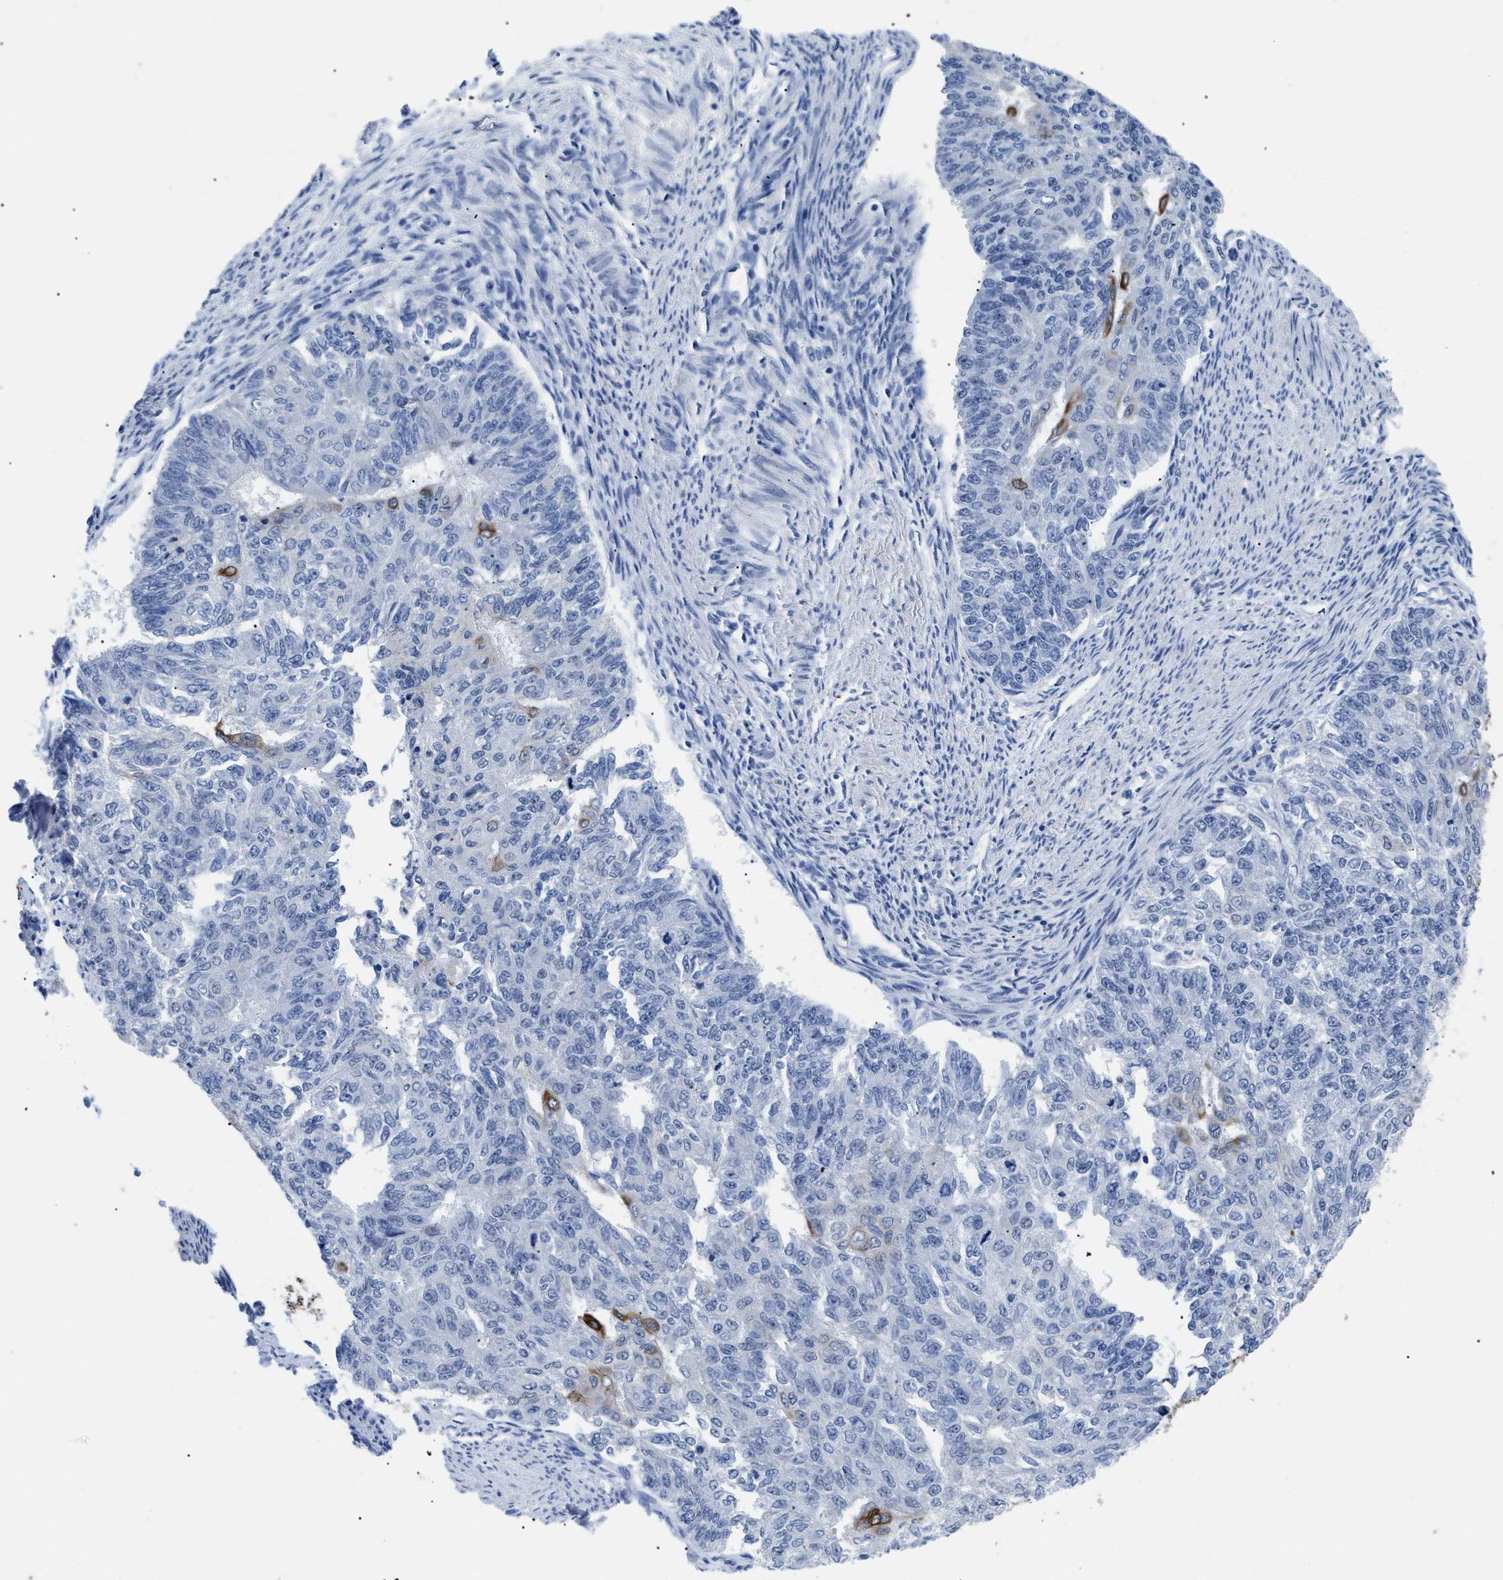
{"staining": {"intensity": "moderate", "quantity": "<25%", "location": "cytoplasmic/membranous"}, "tissue": "endometrial cancer", "cell_type": "Tumor cells", "image_type": "cancer", "snomed": [{"axis": "morphology", "description": "Adenocarcinoma, NOS"}, {"axis": "topography", "description": "Endometrium"}], "caption": "About <25% of tumor cells in endometrial cancer reveal moderate cytoplasmic/membranous protein staining as visualized by brown immunohistochemical staining.", "gene": "TMEM68", "patient": {"sex": "female", "age": 32}}